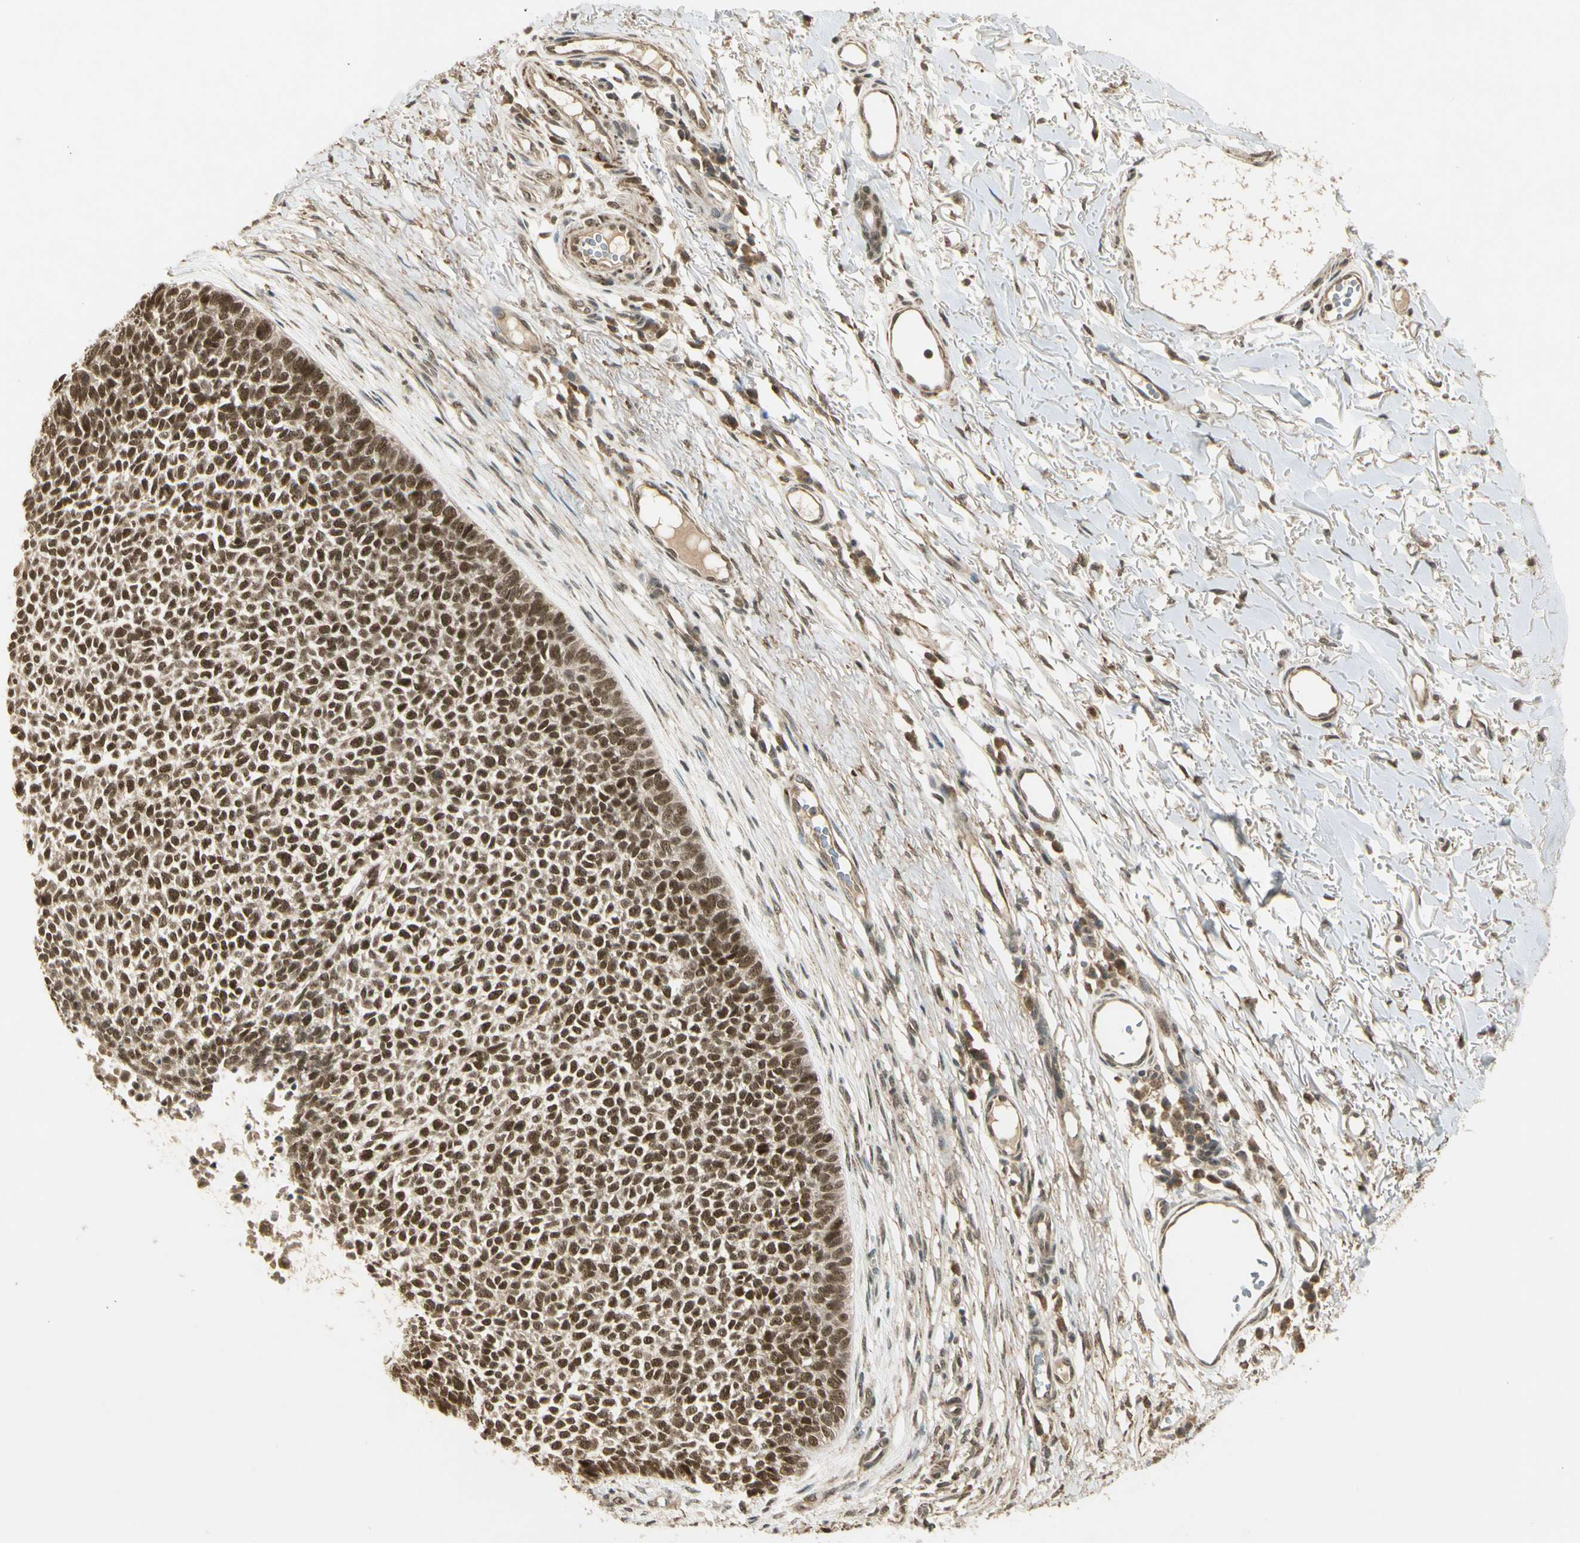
{"staining": {"intensity": "strong", "quantity": ">75%", "location": "cytoplasmic/membranous,nuclear"}, "tissue": "skin cancer", "cell_type": "Tumor cells", "image_type": "cancer", "snomed": [{"axis": "morphology", "description": "Basal cell carcinoma"}, {"axis": "topography", "description": "Skin"}], "caption": "A brown stain highlights strong cytoplasmic/membranous and nuclear positivity of a protein in human skin basal cell carcinoma tumor cells.", "gene": "ZNF135", "patient": {"sex": "female", "age": 84}}